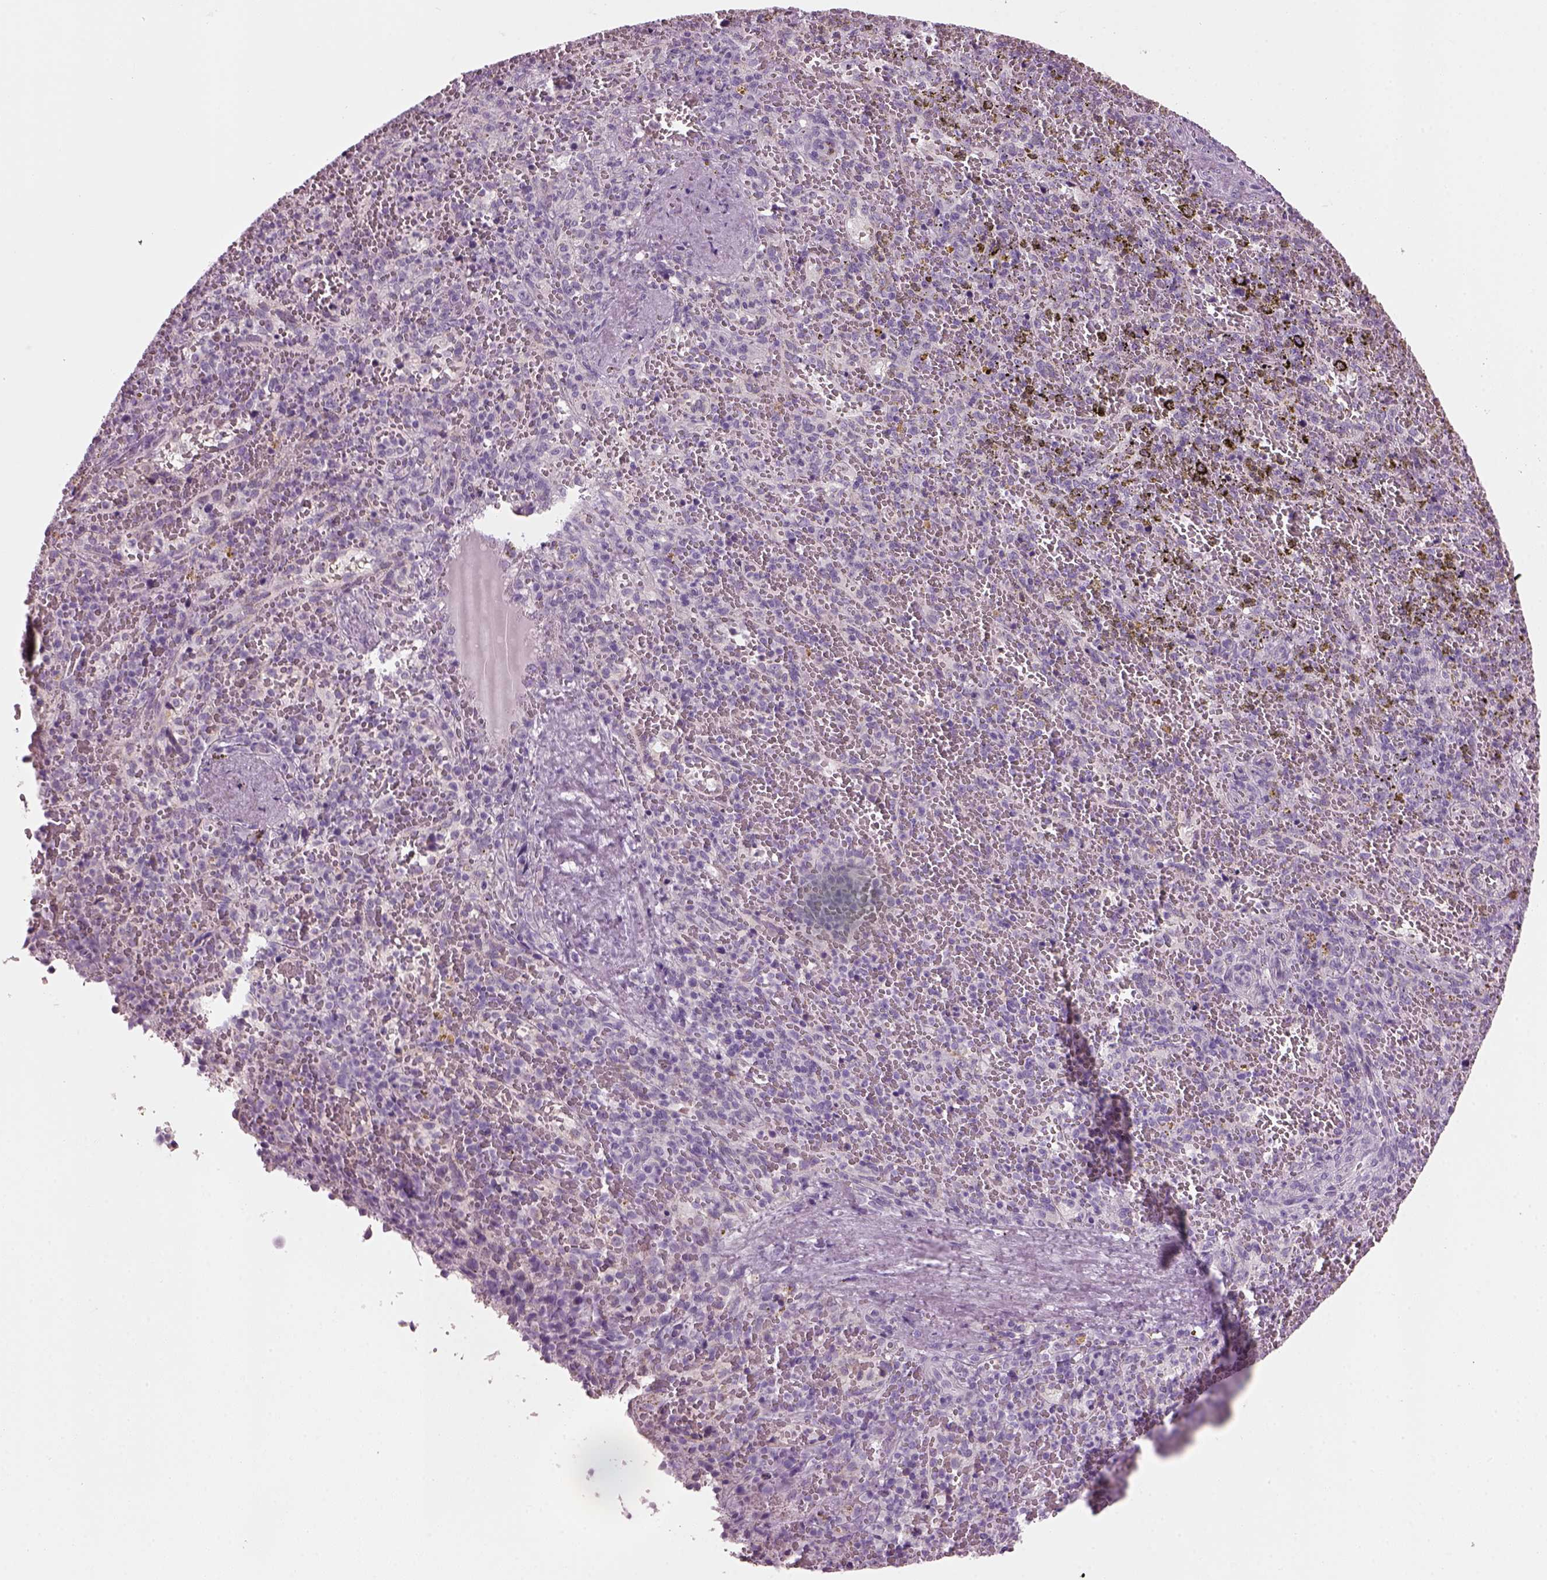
{"staining": {"intensity": "negative", "quantity": "none", "location": "none"}, "tissue": "spleen", "cell_type": "Cells in red pulp", "image_type": "normal", "snomed": [{"axis": "morphology", "description": "Normal tissue, NOS"}, {"axis": "topography", "description": "Spleen"}], "caption": "An image of spleen stained for a protein exhibits no brown staining in cells in red pulp. (Stains: DAB (3,3'-diaminobenzidine) immunohistochemistry with hematoxylin counter stain, Microscopy: brightfield microscopy at high magnification).", "gene": "PRR9", "patient": {"sex": "female", "age": 50}}